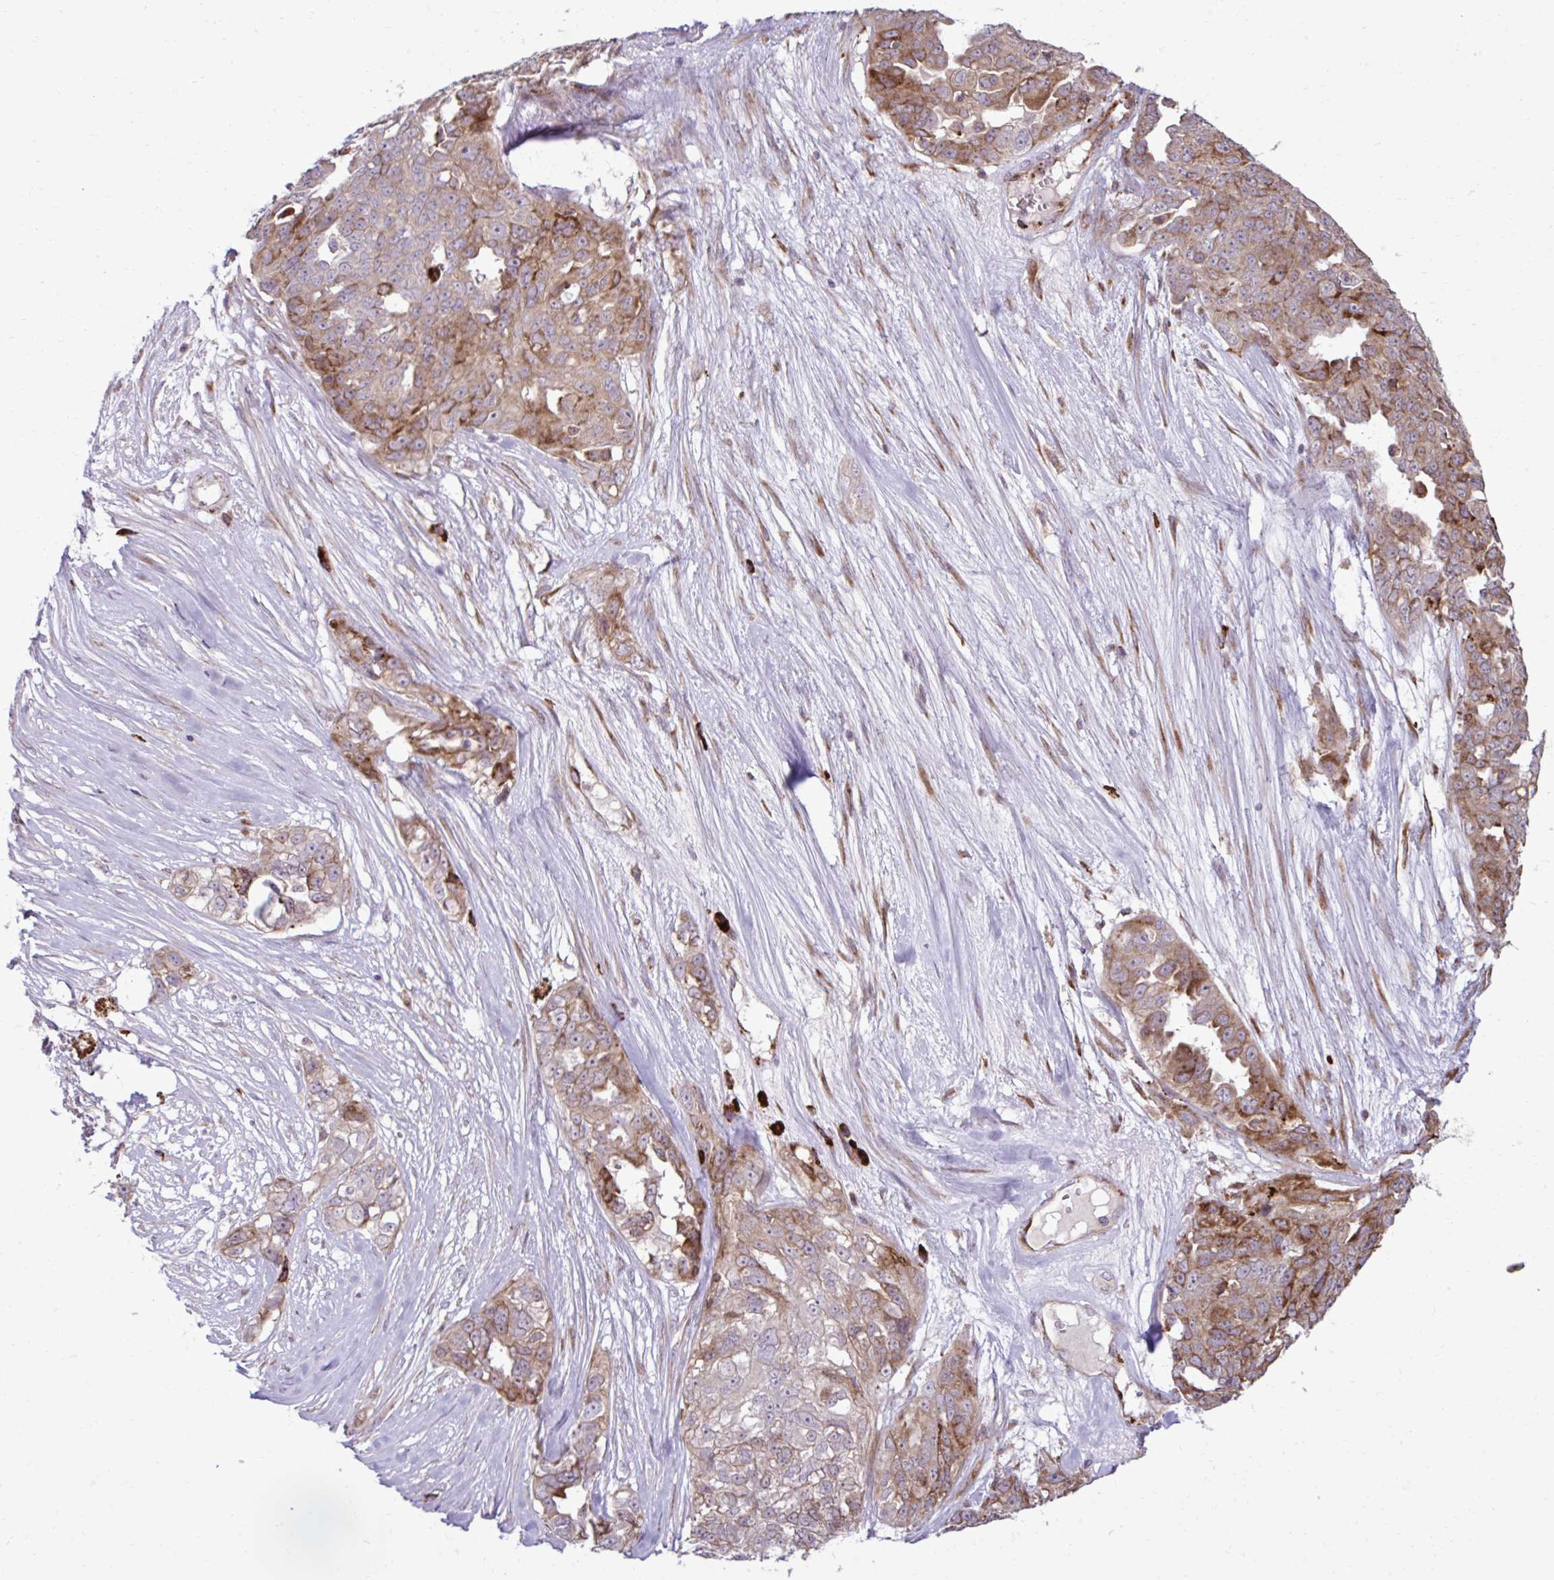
{"staining": {"intensity": "moderate", "quantity": ">75%", "location": "cytoplasmic/membranous"}, "tissue": "ovarian cancer", "cell_type": "Tumor cells", "image_type": "cancer", "snomed": [{"axis": "morphology", "description": "Carcinoma, endometroid"}, {"axis": "topography", "description": "Ovary"}], "caption": "Immunohistochemistry of human ovarian endometroid carcinoma exhibits medium levels of moderate cytoplasmic/membranous expression in about >75% of tumor cells.", "gene": "LIMS1", "patient": {"sex": "female", "age": 70}}